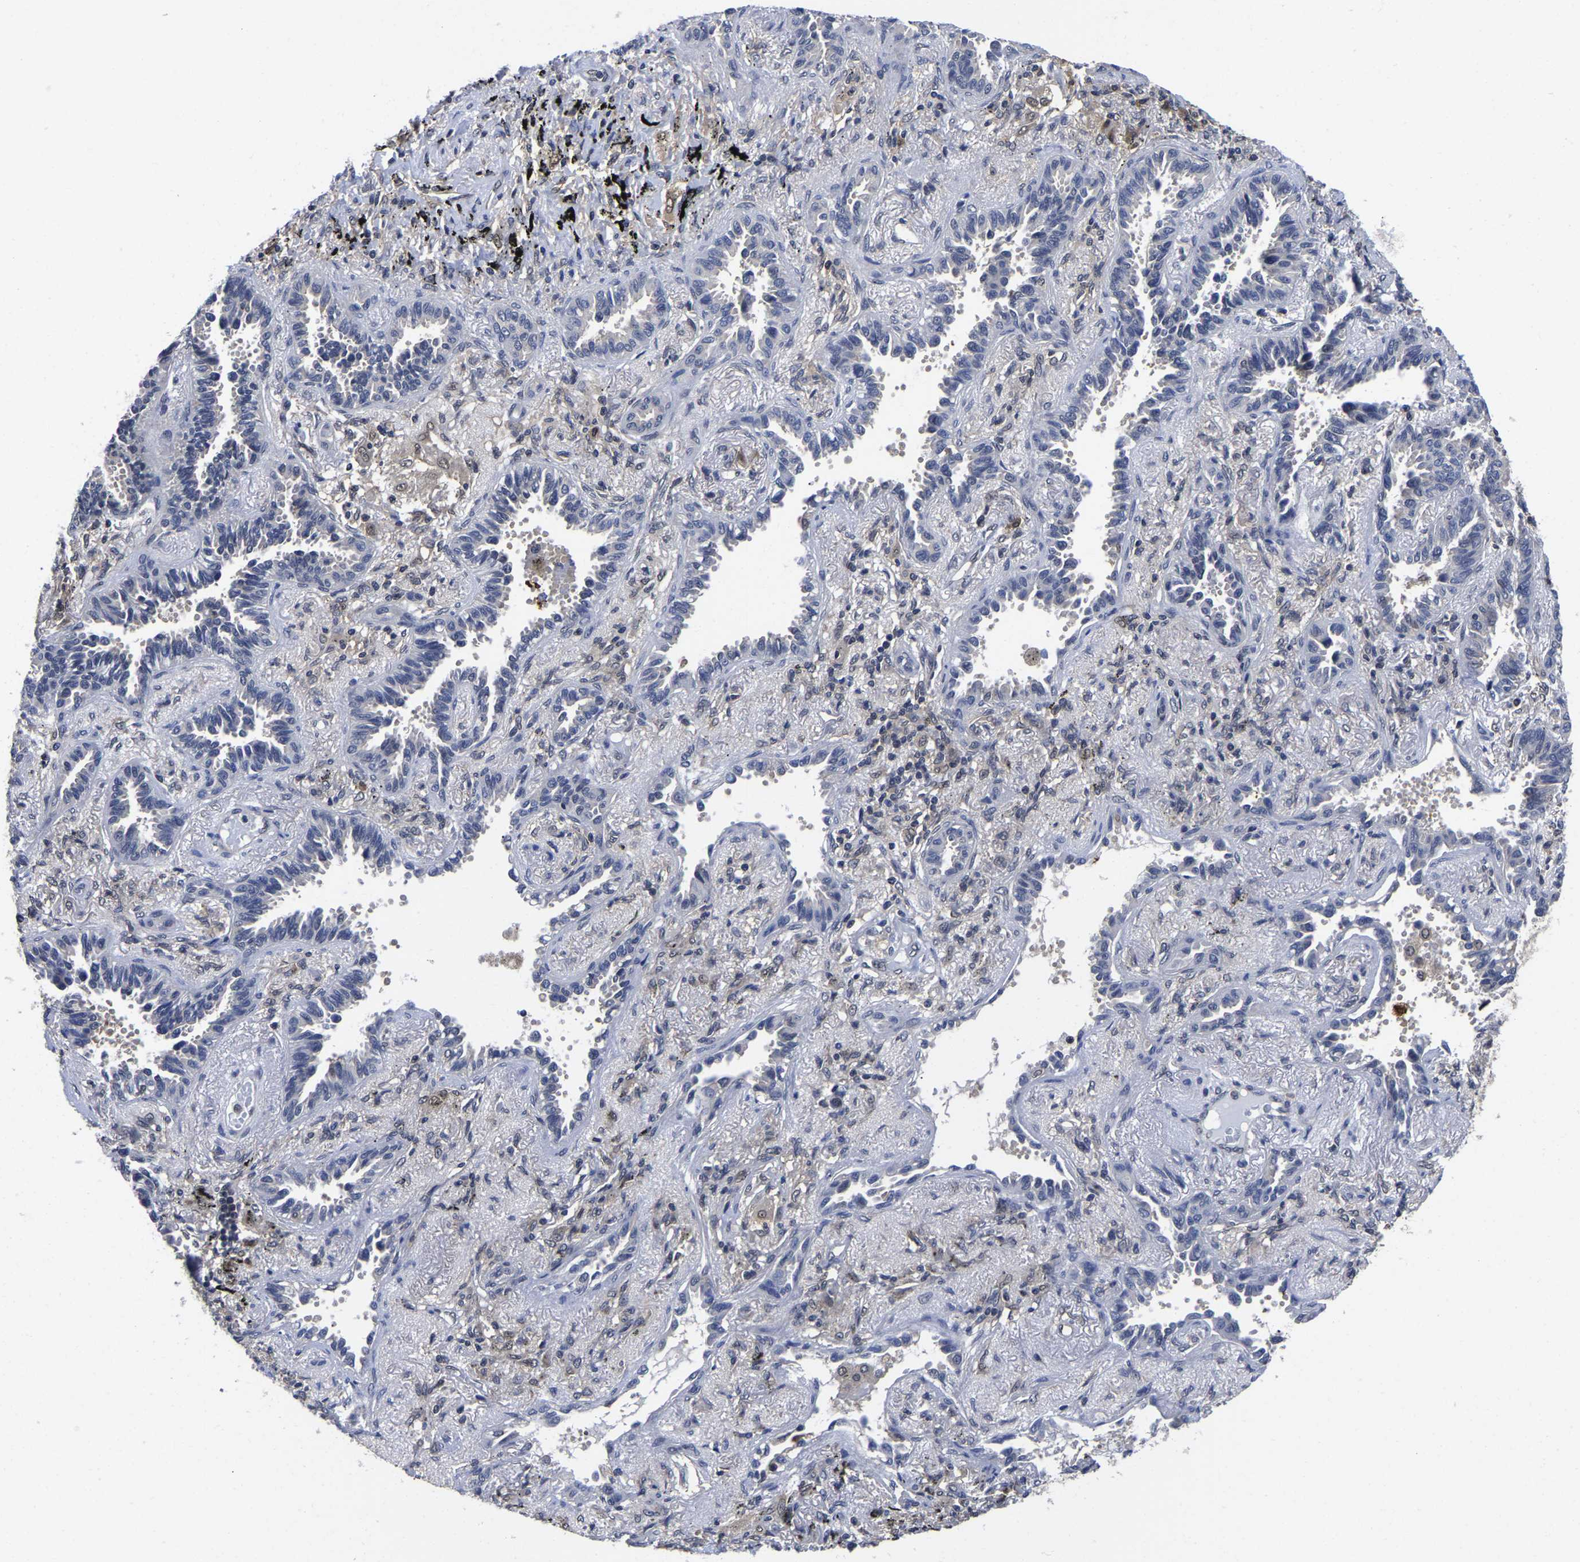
{"staining": {"intensity": "negative", "quantity": "none", "location": "none"}, "tissue": "lung cancer", "cell_type": "Tumor cells", "image_type": "cancer", "snomed": [{"axis": "morphology", "description": "Adenocarcinoma, NOS"}, {"axis": "topography", "description": "Lung"}], "caption": "Tumor cells are negative for brown protein staining in lung cancer (adenocarcinoma).", "gene": "MCOLN2", "patient": {"sex": "male", "age": 59}}